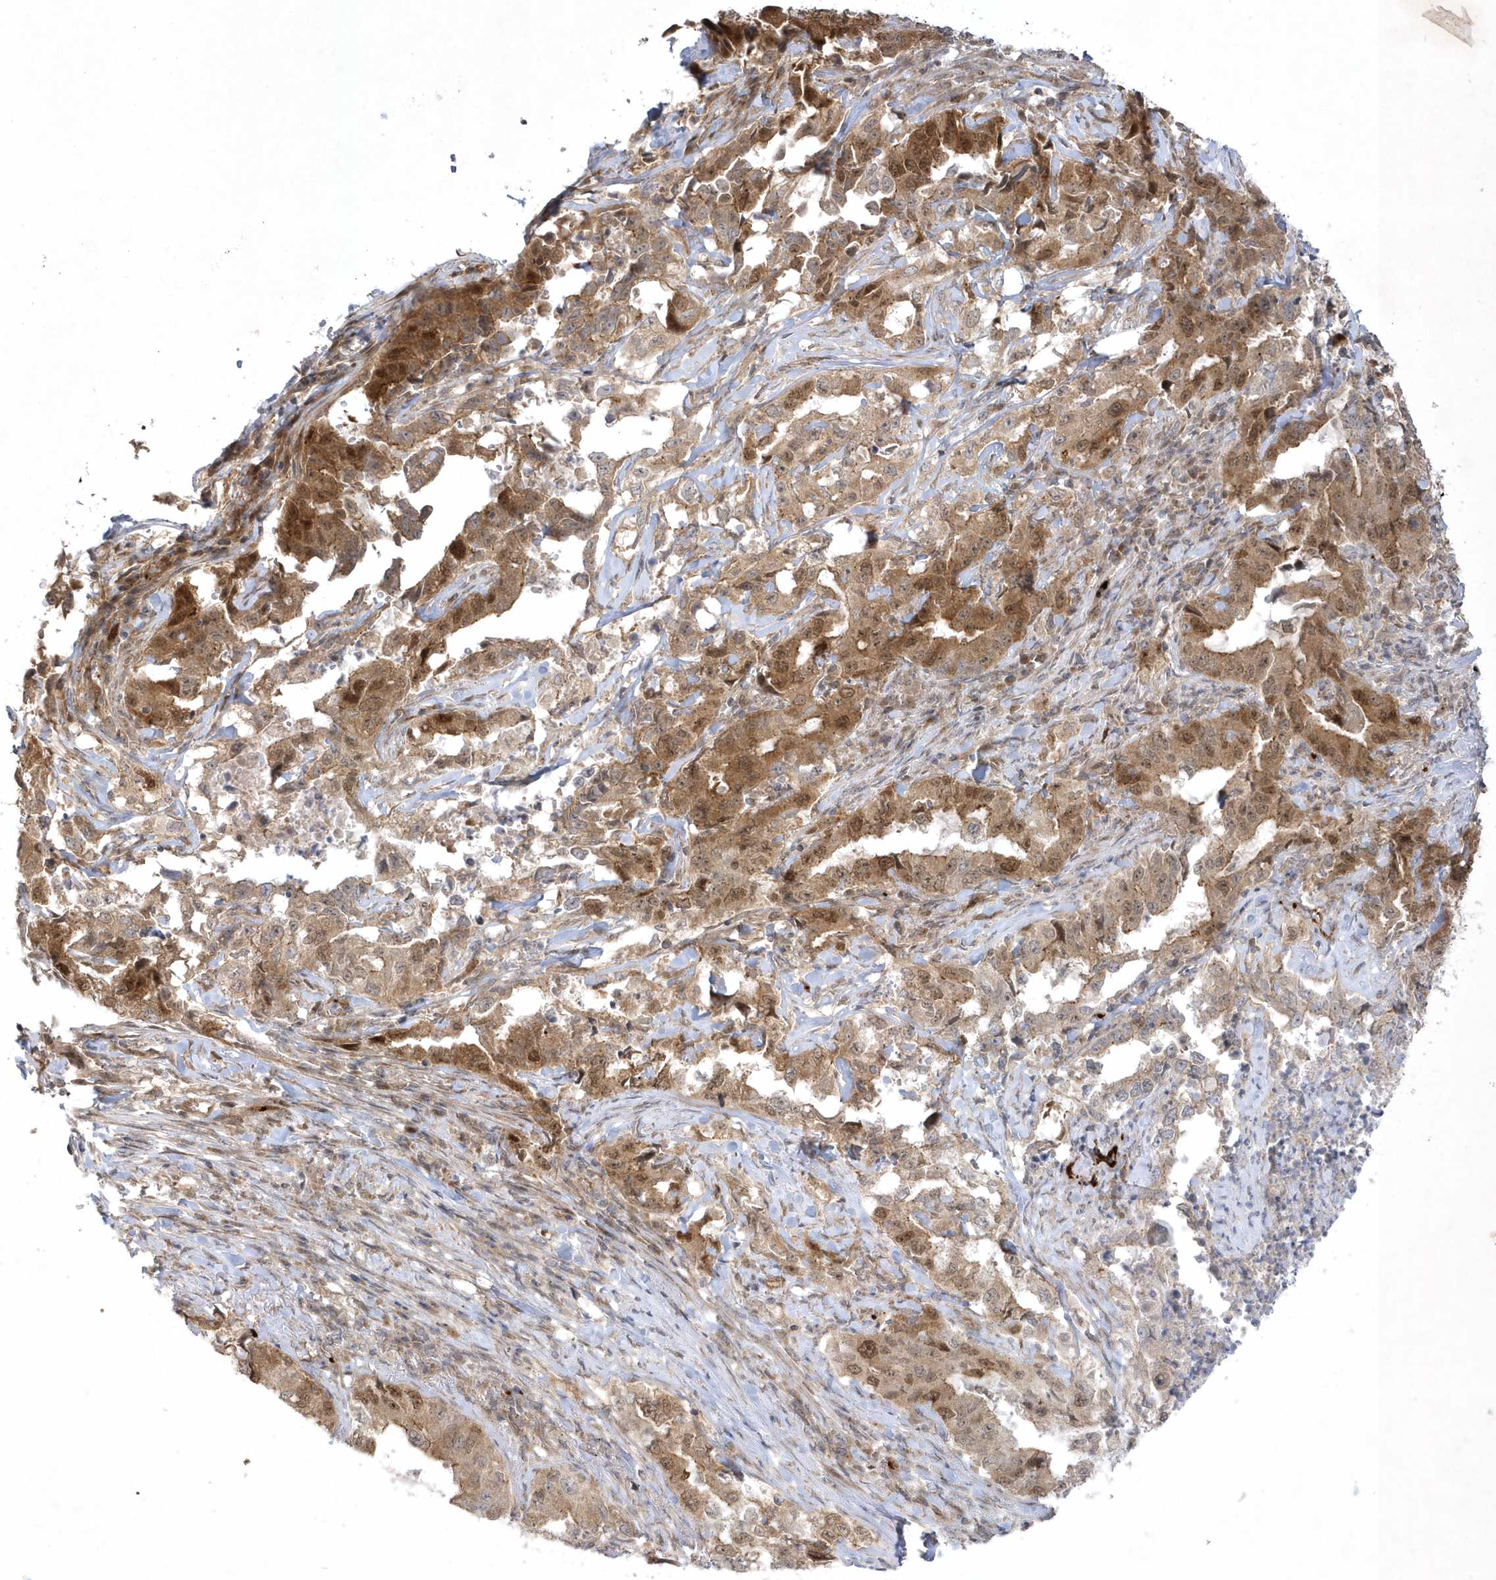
{"staining": {"intensity": "moderate", "quantity": ">75%", "location": "cytoplasmic/membranous,nuclear"}, "tissue": "lung cancer", "cell_type": "Tumor cells", "image_type": "cancer", "snomed": [{"axis": "morphology", "description": "Adenocarcinoma, NOS"}, {"axis": "topography", "description": "Lung"}], "caption": "Human lung cancer stained for a protein (brown) demonstrates moderate cytoplasmic/membranous and nuclear positive staining in about >75% of tumor cells.", "gene": "NAF1", "patient": {"sex": "female", "age": 51}}